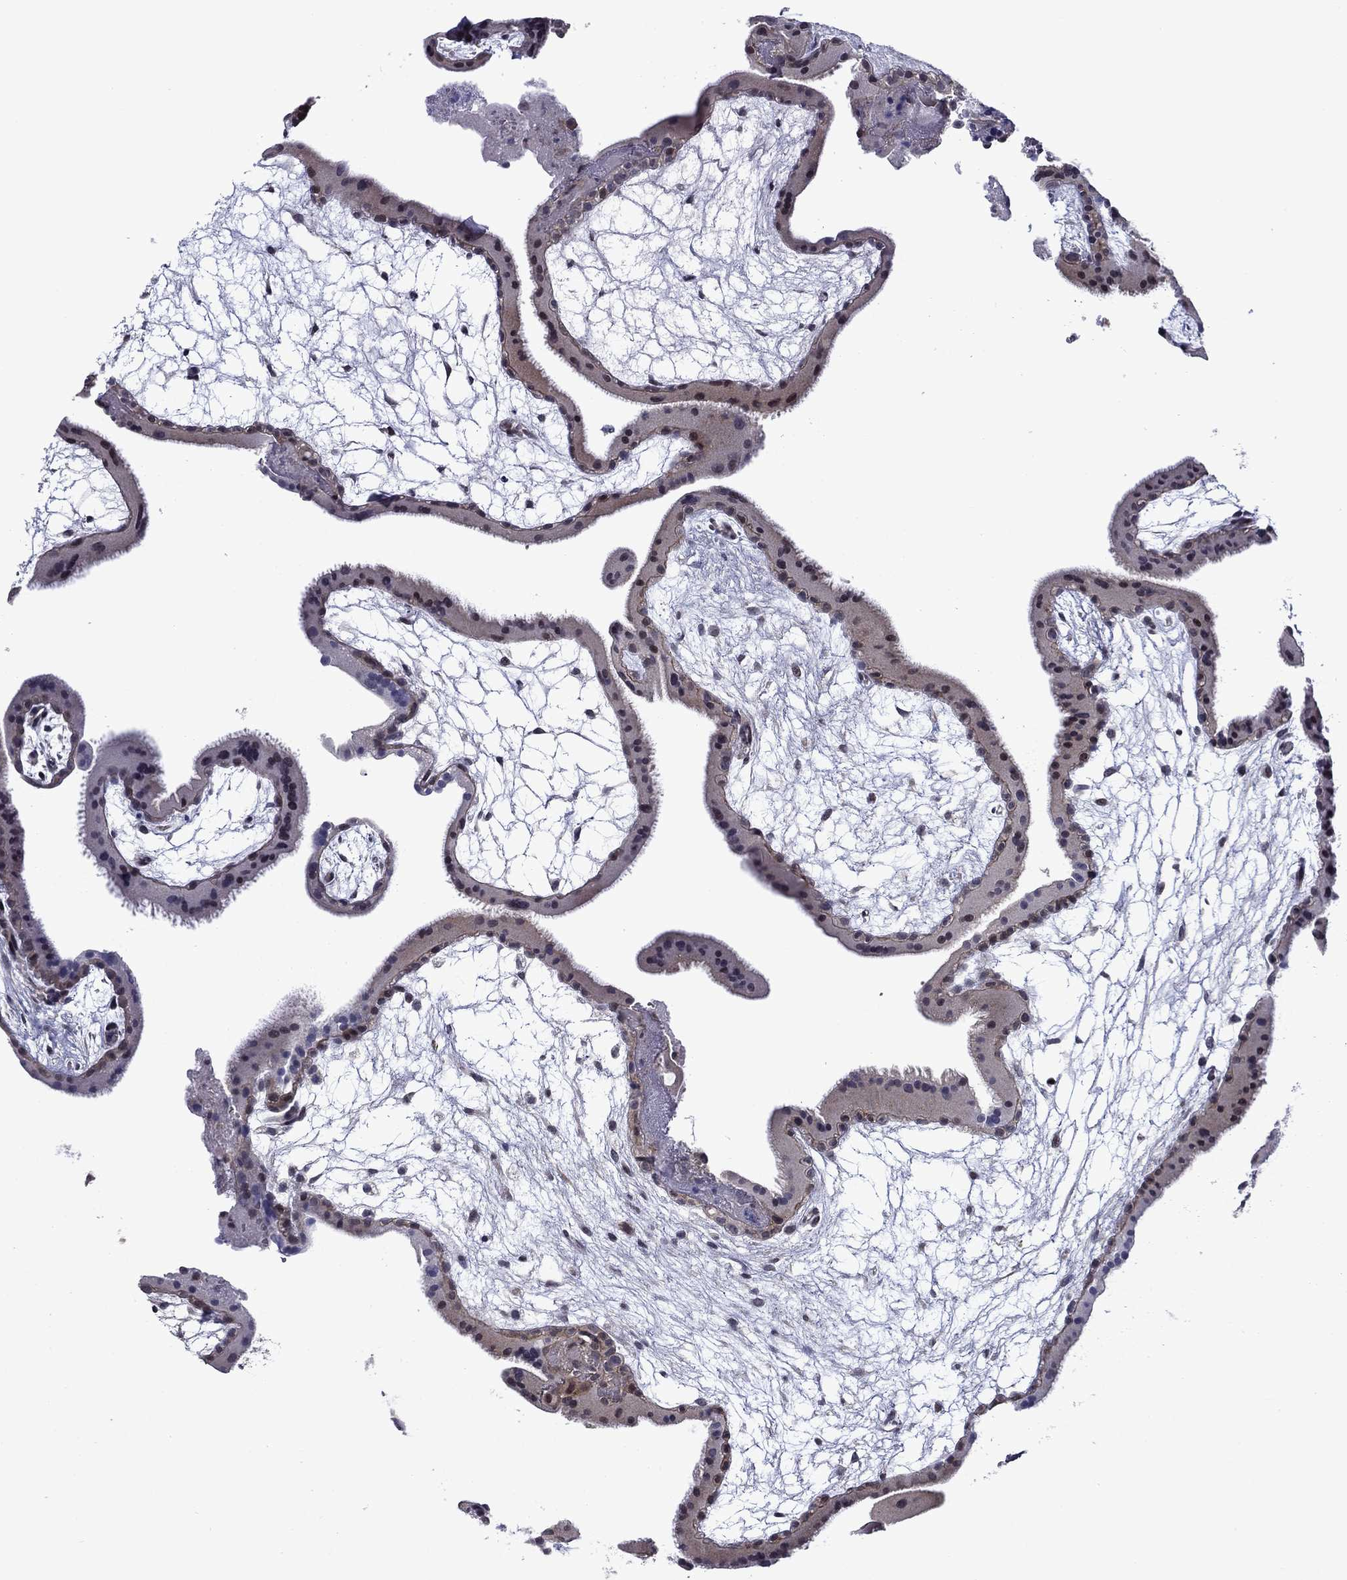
{"staining": {"intensity": "negative", "quantity": "none", "location": "none"}, "tissue": "placenta", "cell_type": "Decidual cells", "image_type": "normal", "snomed": [{"axis": "morphology", "description": "Normal tissue, NOS"}, {"axis": "topography", "description": "Placenta"}], "caption": "This is an immunohistochemistry (IHC) image of normal placenta. There is no expression in decidual cells.", "gene": "B3GAT1", "patient": {"sex": "female", "age": 19}}